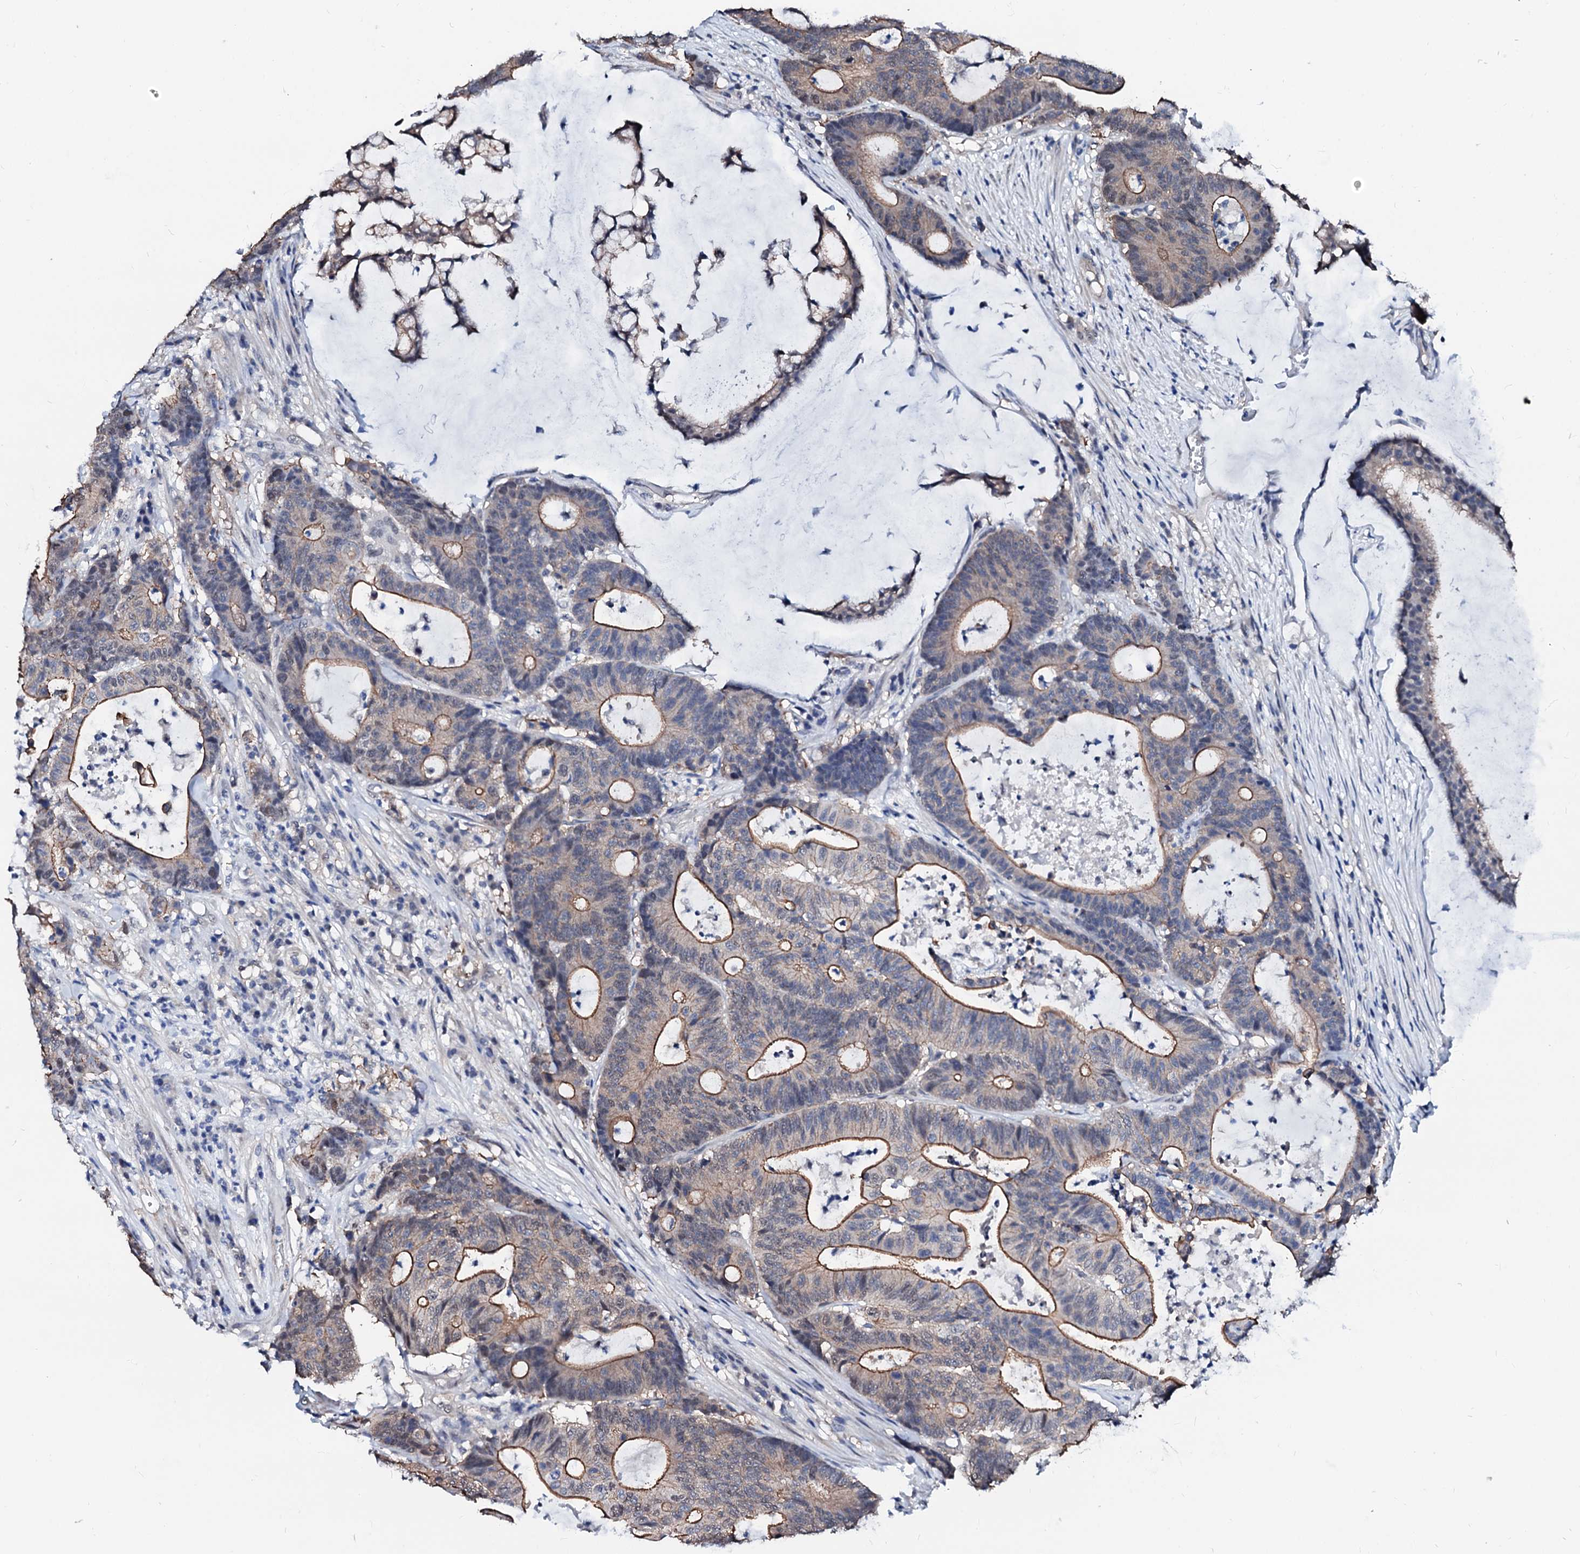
{"staining": {"intensity": "moderate", "quantity": "25%-75%", "location": "cytoplasmic/membranous"}, "tissue": "colorectal cancer", "cell_type": "Tumor cells", "image_type": "cancer", "snomed": [{"axis": "morphology", "description": "Adenocarcinoma, NOS"}, {"axis": "topography", "description": "Colon"}], "caption": "Colorectal adenocarcinoma stained with immunohistochemistry displays moderate cytoplasmic/membranous staining in about 25%-75% of tumor cells. Nuclei are stained in blue.", "gene": "CSN2", "patient": {"sex": "female", "age": 84}}